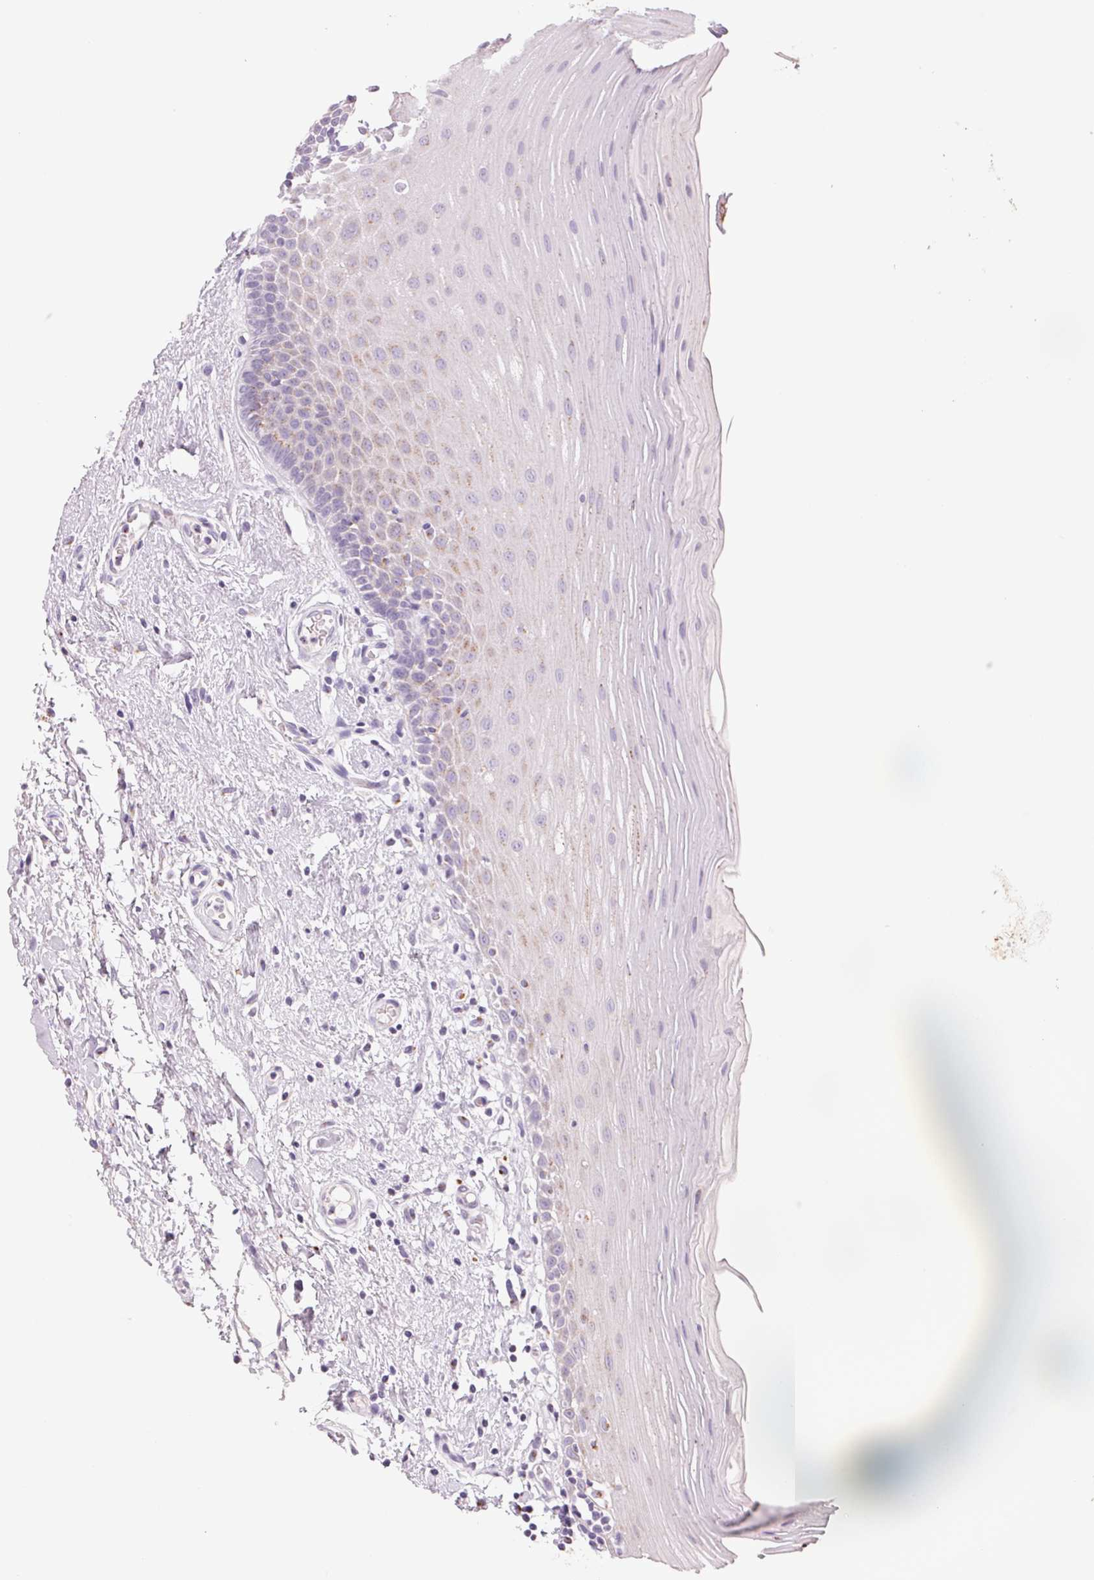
{"staining": {"intensity": "weak", "quantity": "<25%", "location": "cytoplasmic/membranous"}, "tissue": "oral mucosa", "cell_type": "Squamous epithelial cells", "image_type": "normal", "snomed": [{"axis": "morphology", "description": "Normal tissue, NOS"}, {"axis": "morphology", "description": "Squamous cell carcinoma, NOS"}, {"axis": "topography", "description": "Oral tissue"}, {"axis": "topography", "description": "Tounge, NOS"}, {"axis": "topography", "description": "Head-Neck"}], "caption": "DAB immunohistochemical staining of normal oral mucosa displays no significant expression in squamous epithelial cells.", "gene": "GALNT7", "patient": {"sex": "male", "age": 62}}